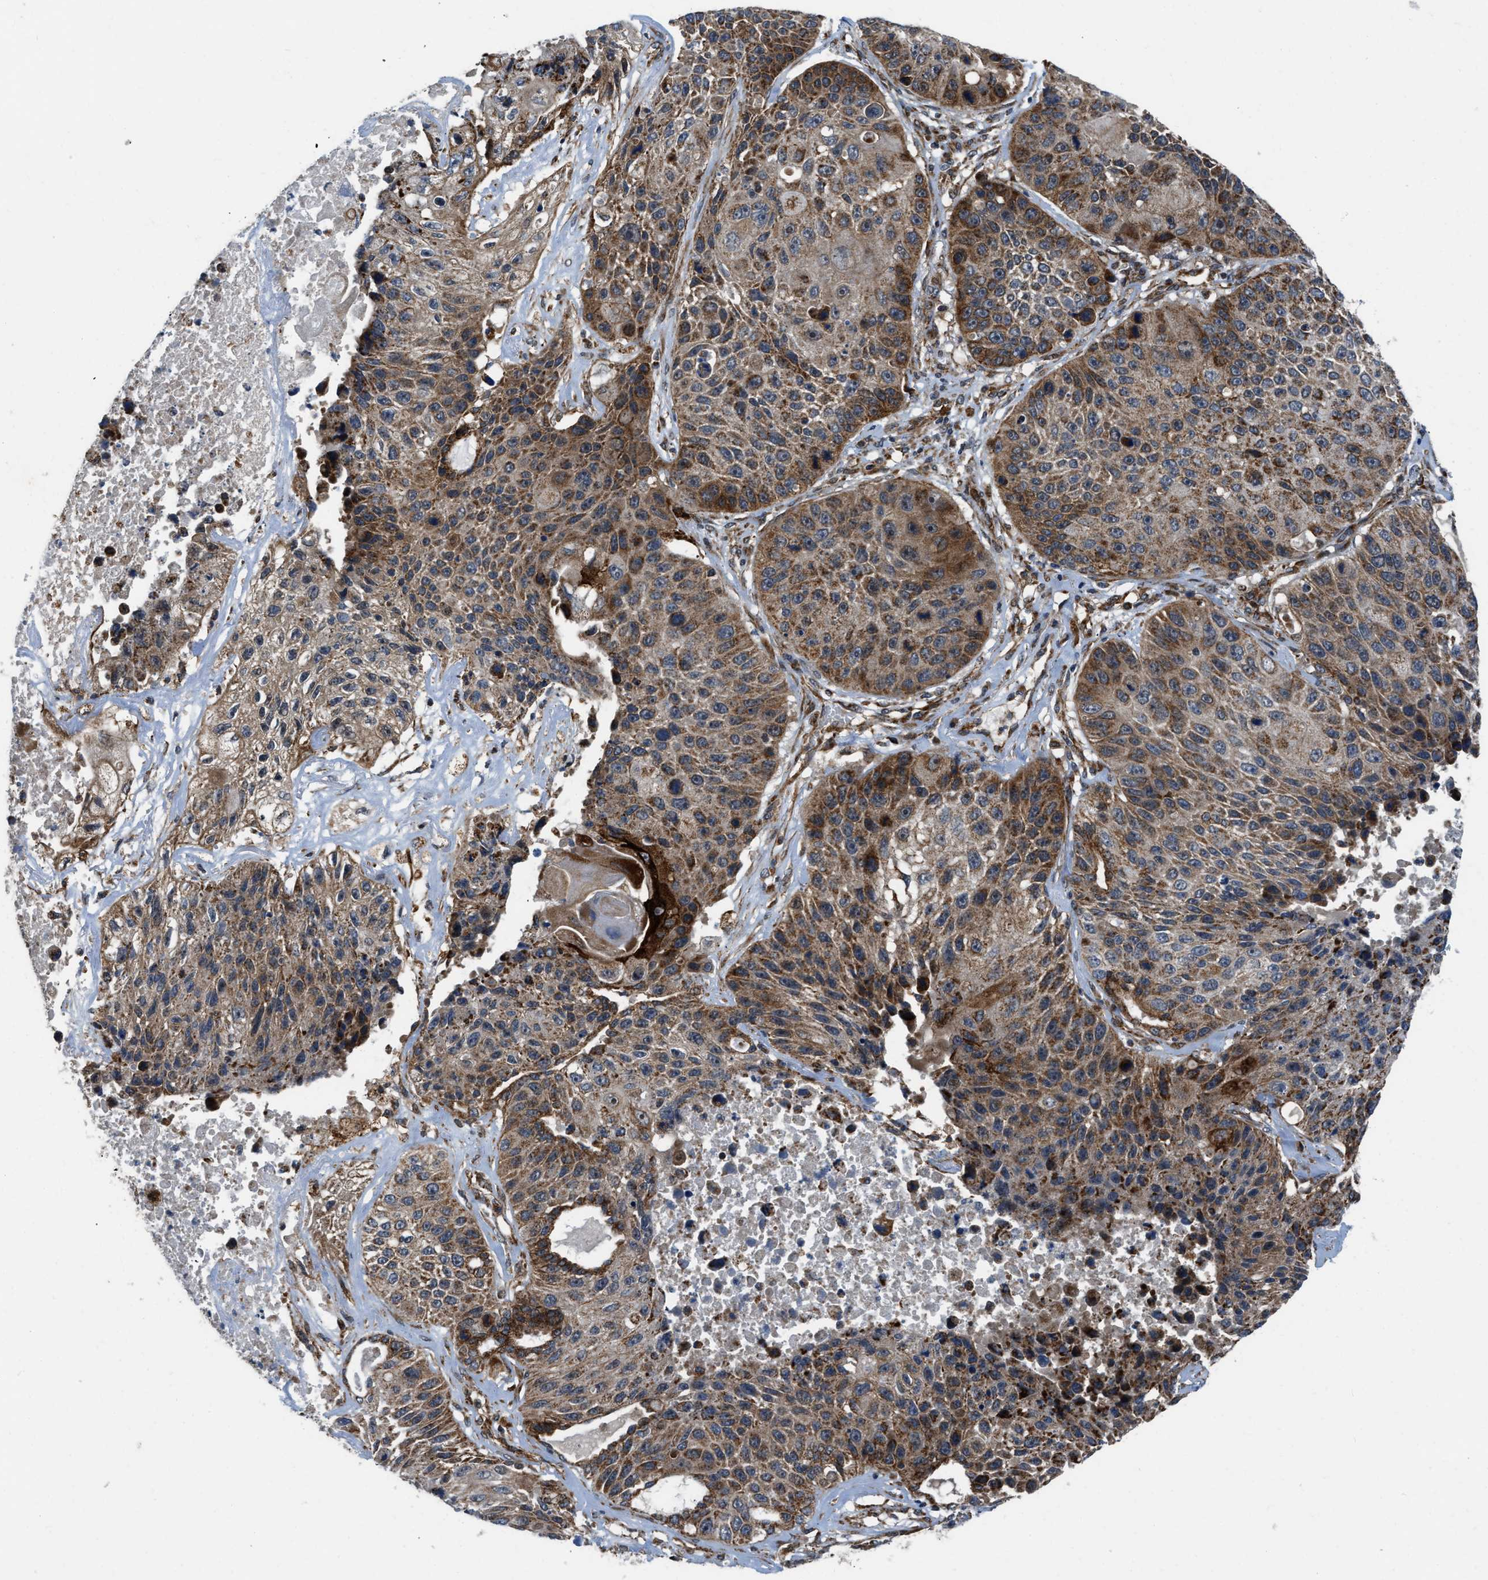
{"staining": {"intensity": "moderate", "quantity": ">75%", "location": "cytoplasmic/membranous"}, "tissue": "lung cancer", "cell_type": "Tumor cells", "image_type": "cancer", "snomed": [{"axis": "morphology", "description": "Squamous cell carcinoma, NOS"}, {"axis": "topography", "description": "Lung"}], "caption": "Protein positivity by immunohistochemistry (IHC) displays moderate cytoplasmic/membranous staining in approximately >75% of tumor cells in lung squamous cell carcinoma.", "gene": "GSDME", "patient": {"sex": "male", "age": 61}}